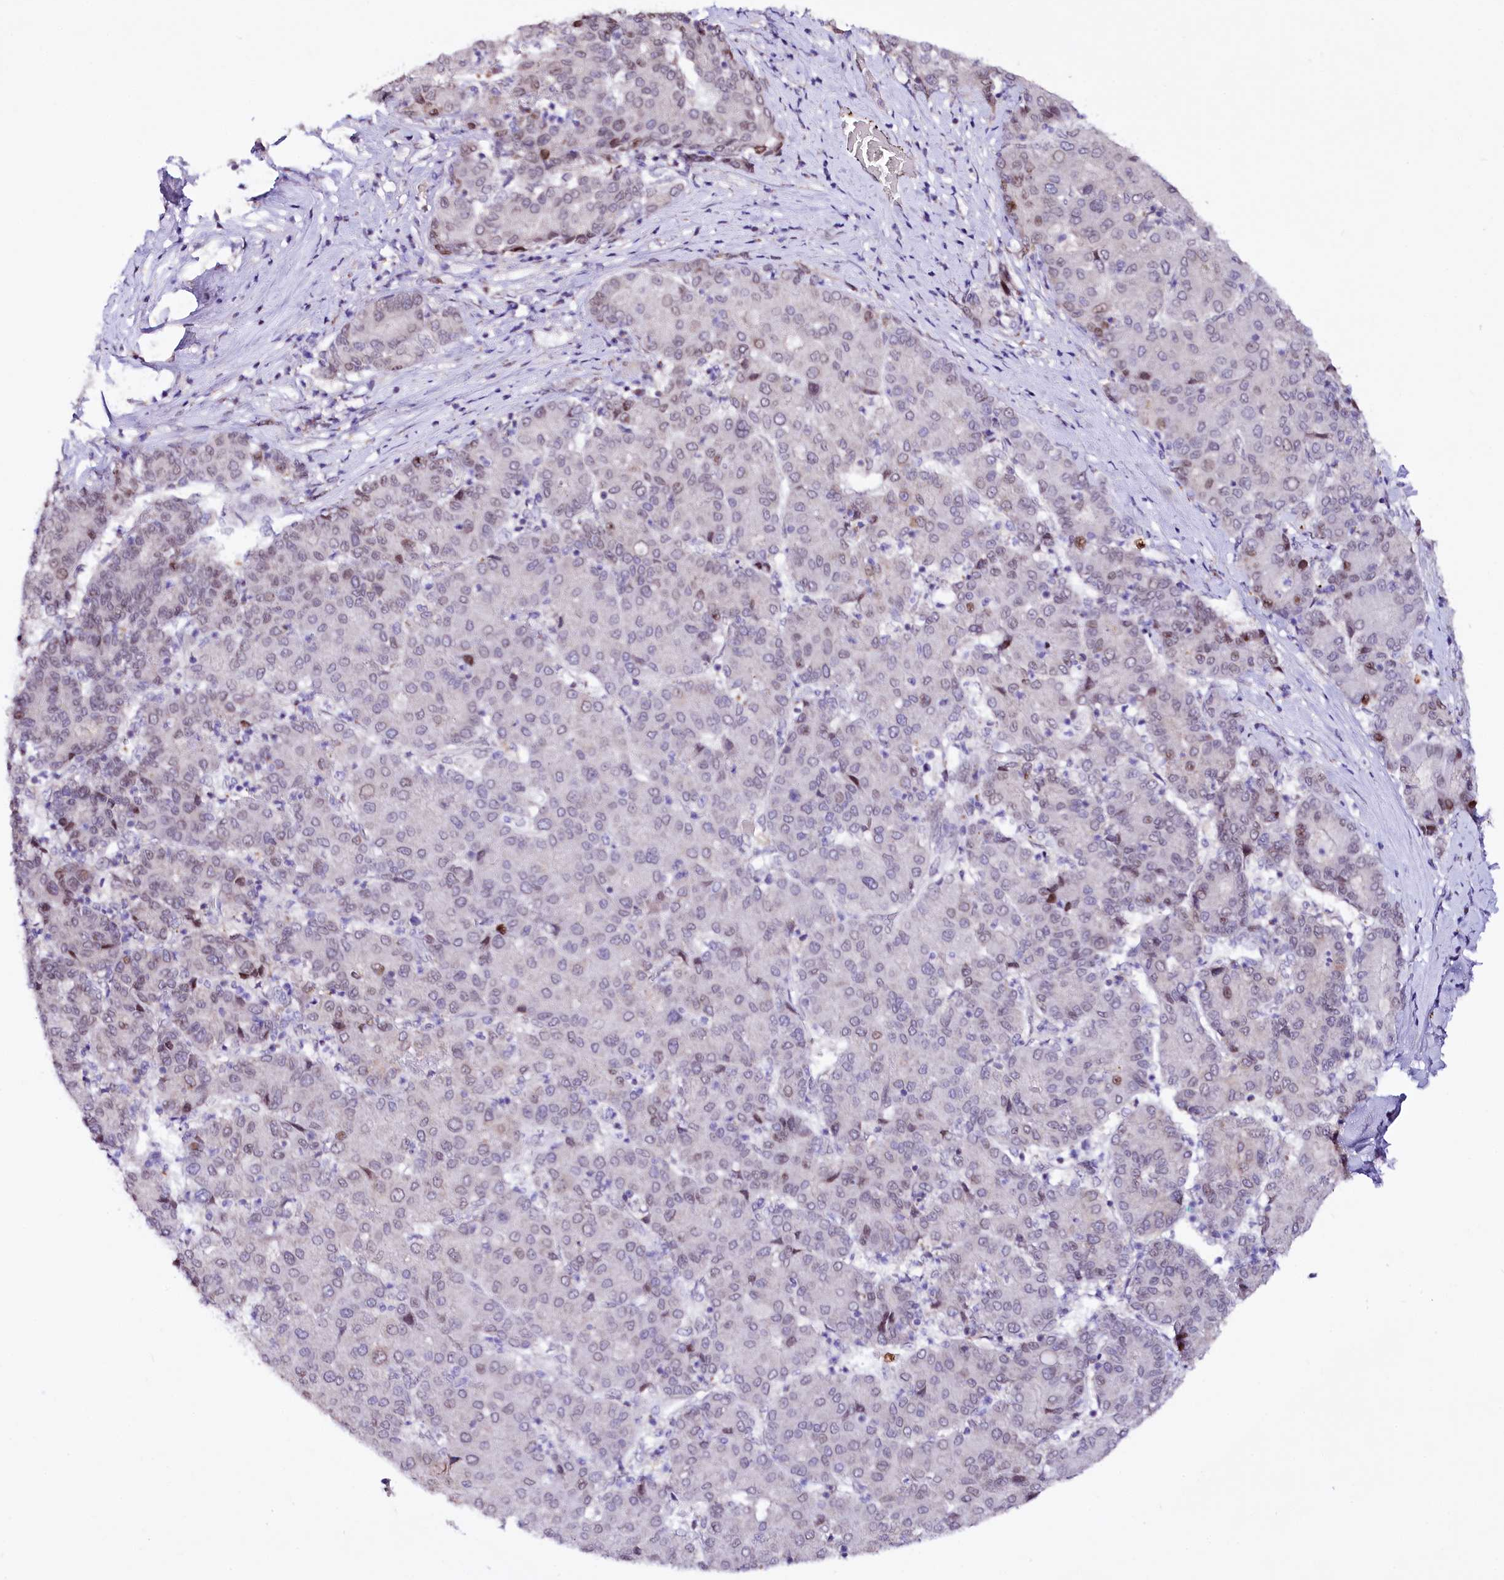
{"staining": {"intensity": "weak", "quantity": "<25%", "location": "nuclear"}, "tissue": "liver cancer", "cell_type": "Tumor cells", "image_type": "cancer", "snomed": [{"axis": "morphology", "description": "Carcinoma, Hepatocellular, NOS"}, {"axis": "topography", "description": "Liver"}], "caption": "Image shows no protein positivity in tumor cells of hepatocellular carcinoma (liver) tissue.", "gene": "ZNF226", "patient": {"sex": "male", "age": 65}}